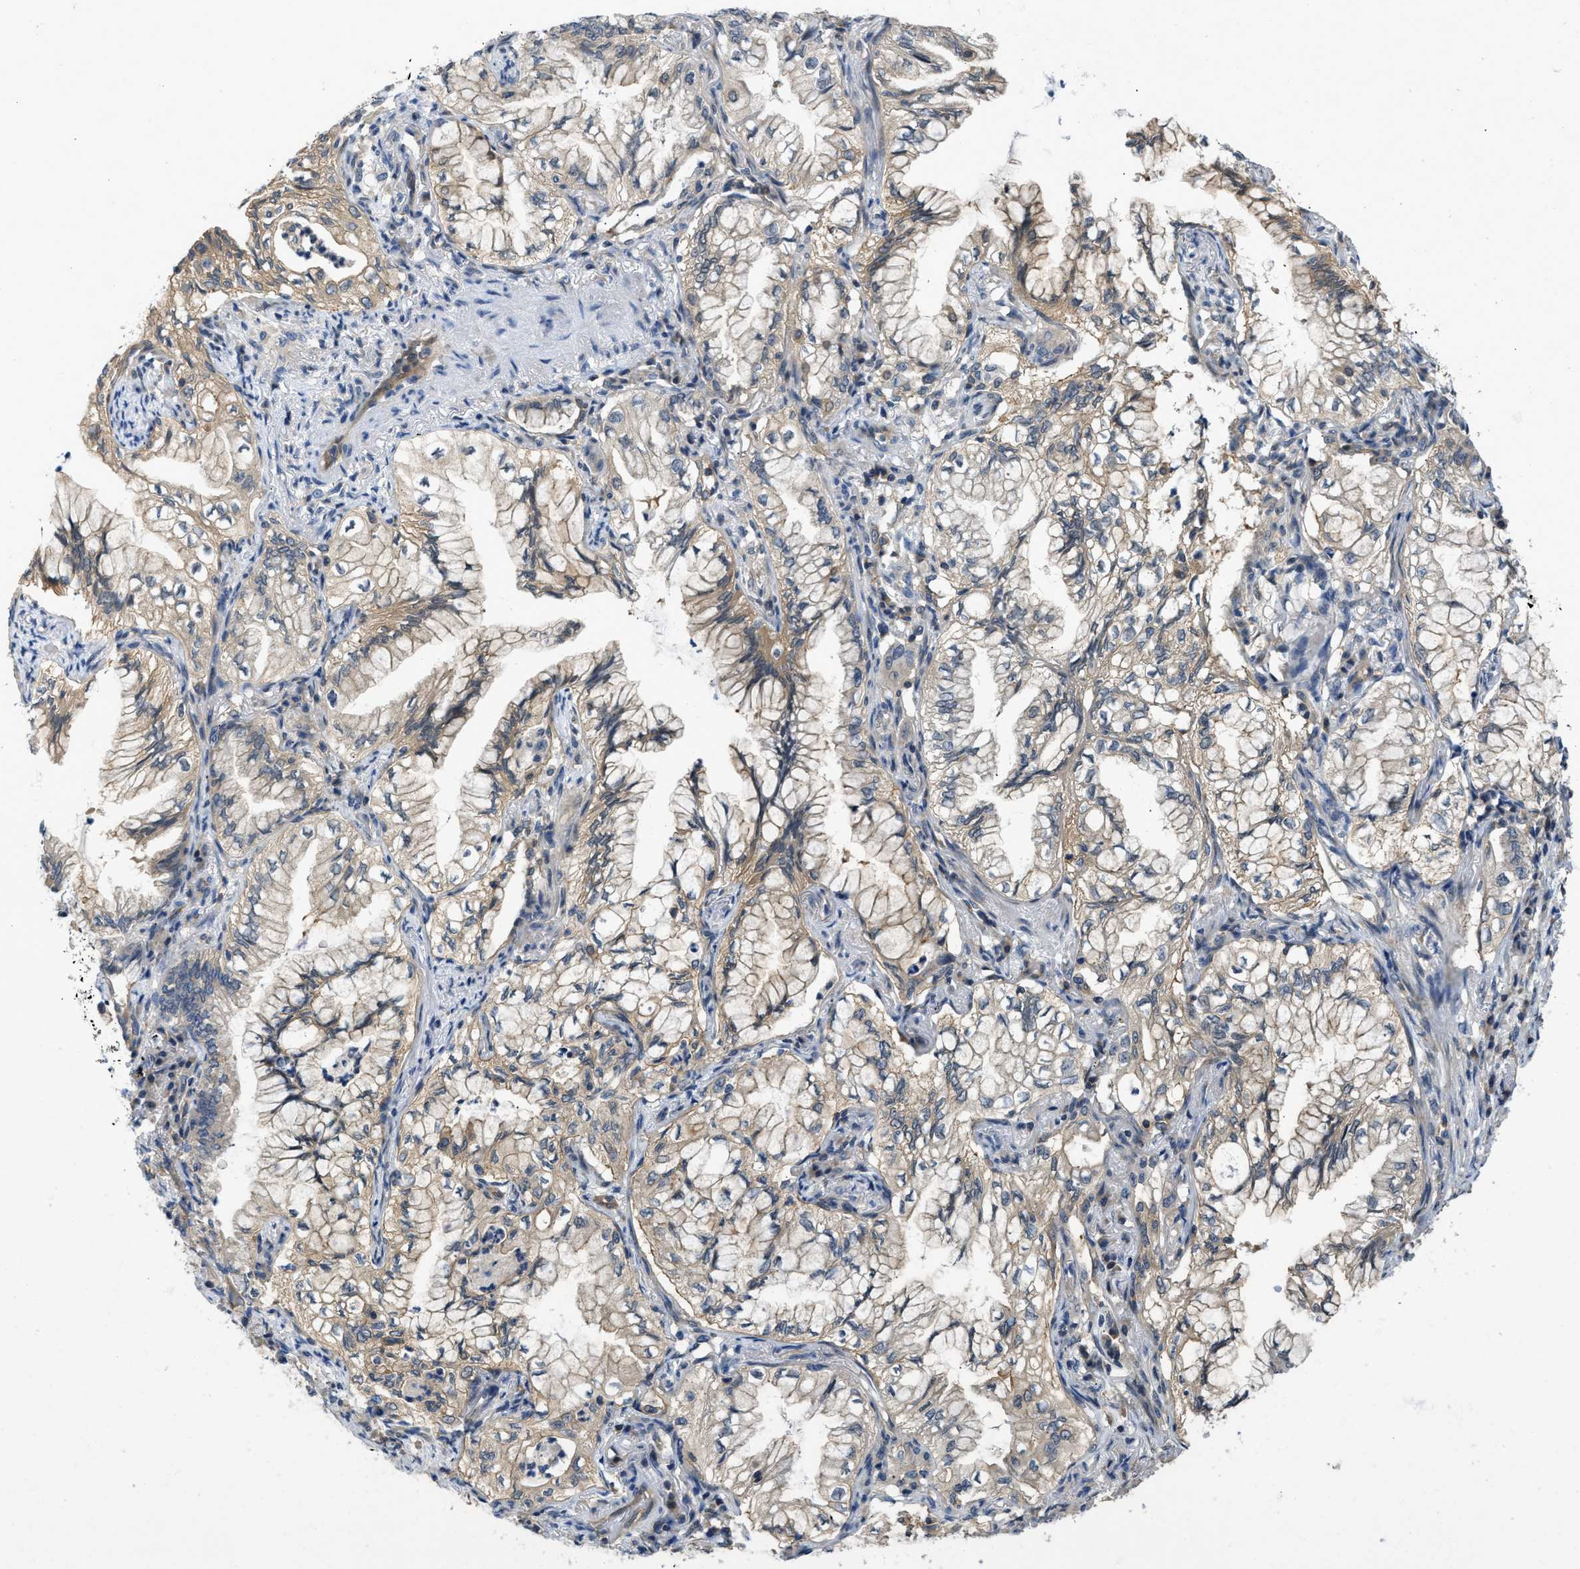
{"staining": {"intensity": "weak", "quantity": ">75%", "location": "cytoplasmic/membranous"}, "tissue": "lung cancer", "cell_type": "Tumor cells", "image_type": "cancer", "snomed": [{"axis": "morphology", "description": "Adenocarcinoma, NOS"}, {"axis": "topography", "description": "Lung"}], "caption": "About >75% of tumor cells in lung cancer (adenocarcinoma) display weak cytoplasmic/membranous protein expression as visualized by brown immunohistochemical staining.", "gene": "TES", "patient": {"sex": "female", "age": 70}}